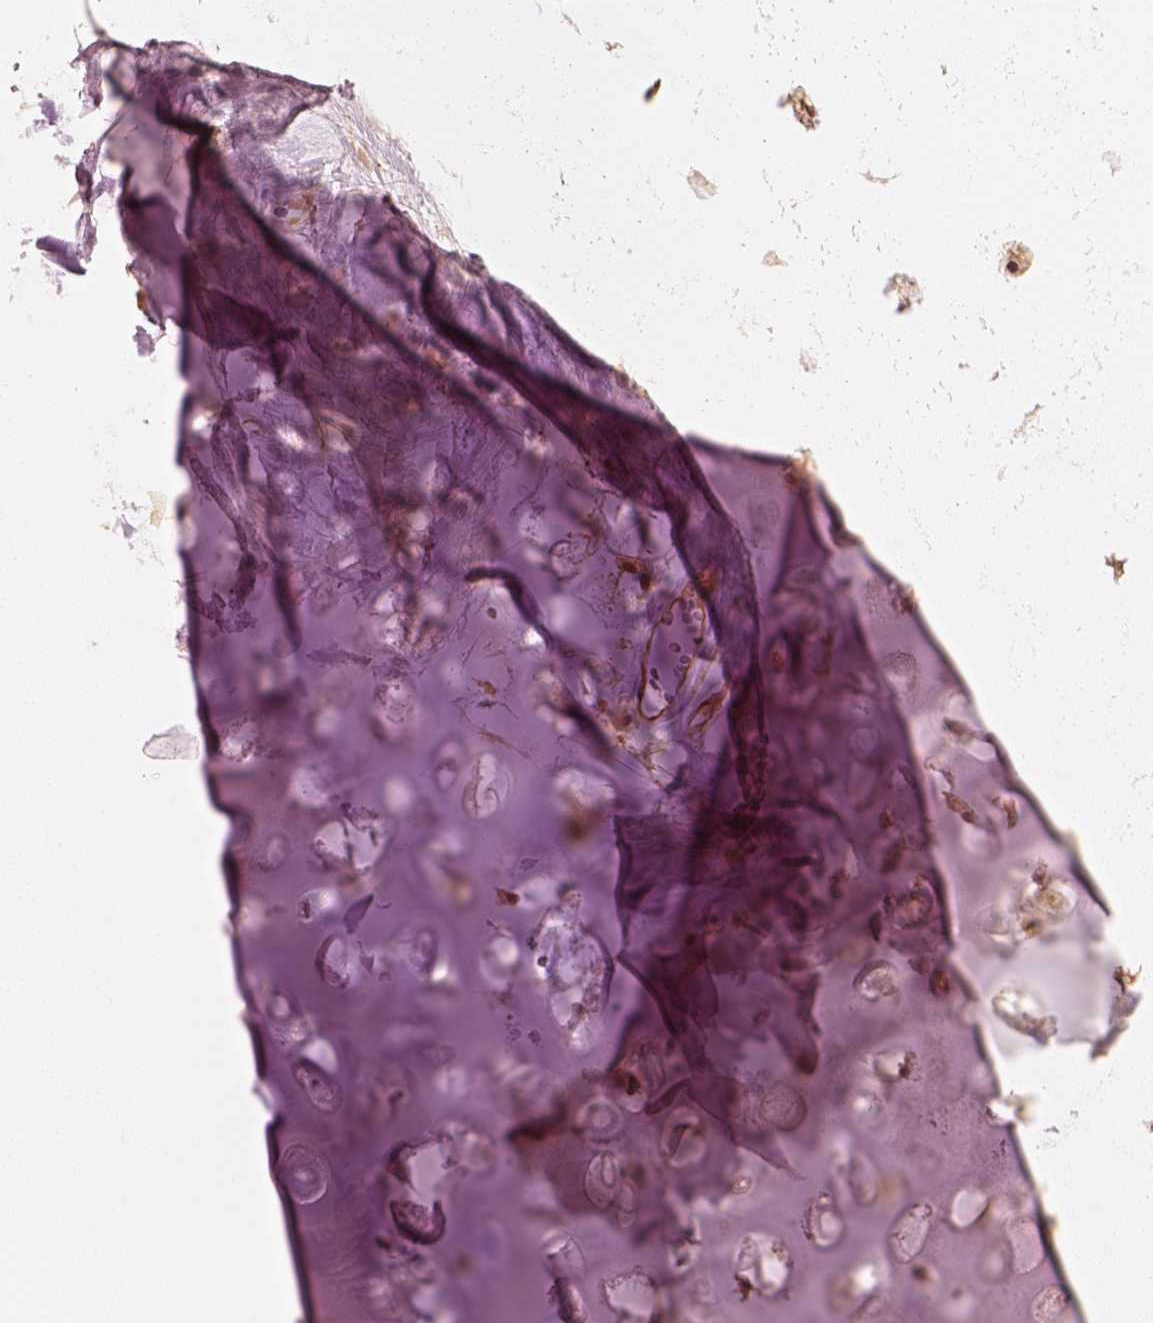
{"staining": {"intensity": "moderate", "quantity": ">75%", "location": "cytoplasmic/membranous"}, "tissue": "soft tissue", "cell_type": "Chondrocytes", "image_type": "normal", "snomed": [{"axis": "morphology", "description": "Normal tissue, NOS"}, {"axis": "morphology", "description": "Squamous cell carcinoma, NOS"}, {"axis": "topography", "description": "Cartilage tissue"}, {"axis": "topography", "description": "Lung"}], "caption": "Unremarkable soft tissue was stained to show a protein in brown. There is medium levels of moderate cytoplasmic/membranous staining in approximately >75% of chondrocytes.", "gene": "FSCN1", "patient": {"sex": "male", "age": 66}}